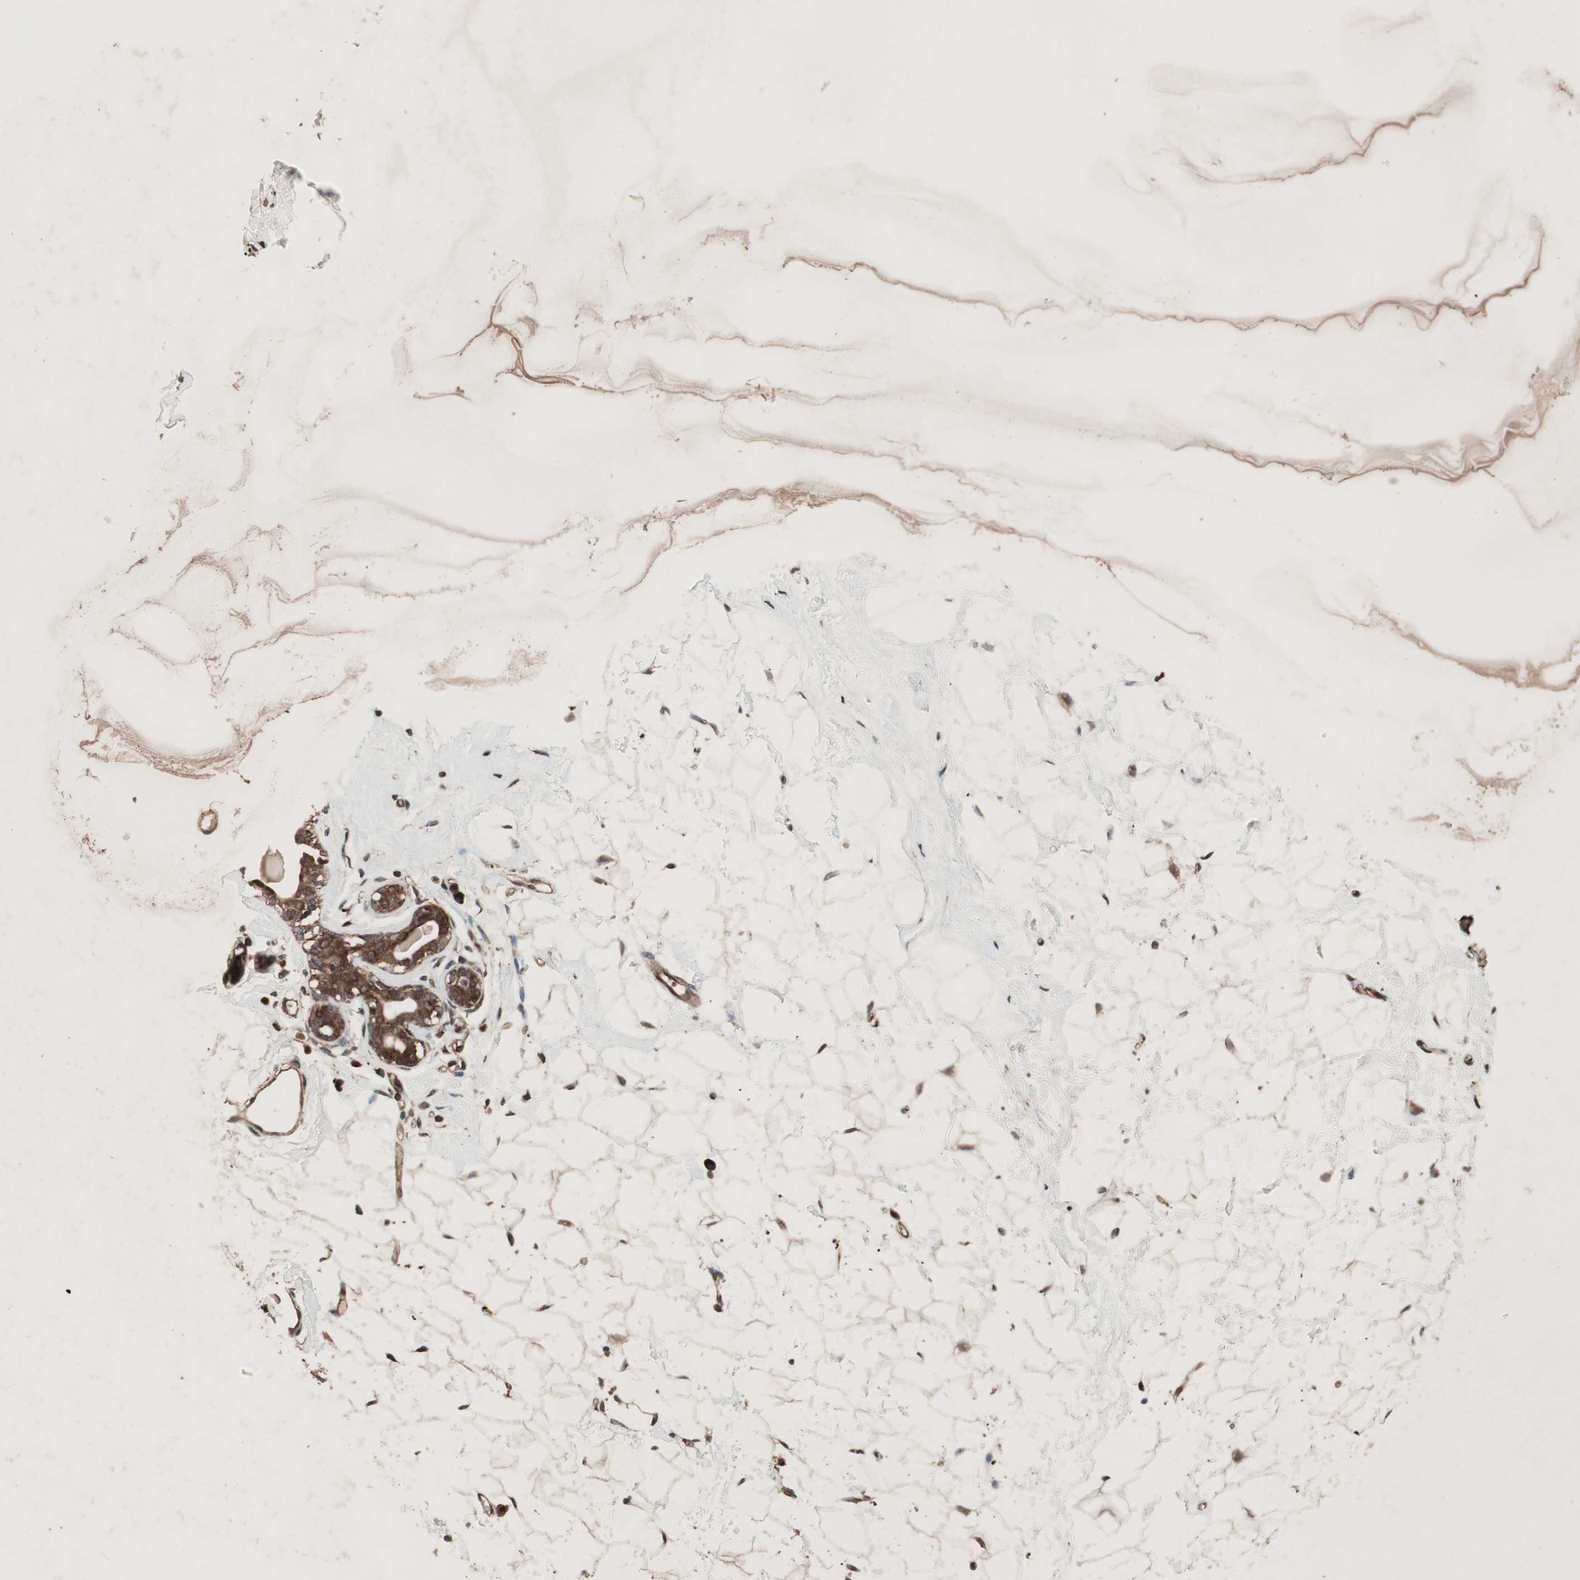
{"staining": {"intensity": "weak", "quantity": ">75%", "location": "cytoplasmic/membranous"}, "tissue": "breast", "cell_type": "Adipocytes", "image_type": "normal", "snomed": [{"axis": "morphology", "description": "Normal tissue, NOS"}, {"axis": "topography", "description": "Breast"}], "caption": "Human breast stained for a protein (brown) reveals weak cytoplasmic/membranous positive positivity in approximately >75% of adipocytes.", "gene": "RAB1A", "patient": {"sex": "female", "age": 23}}